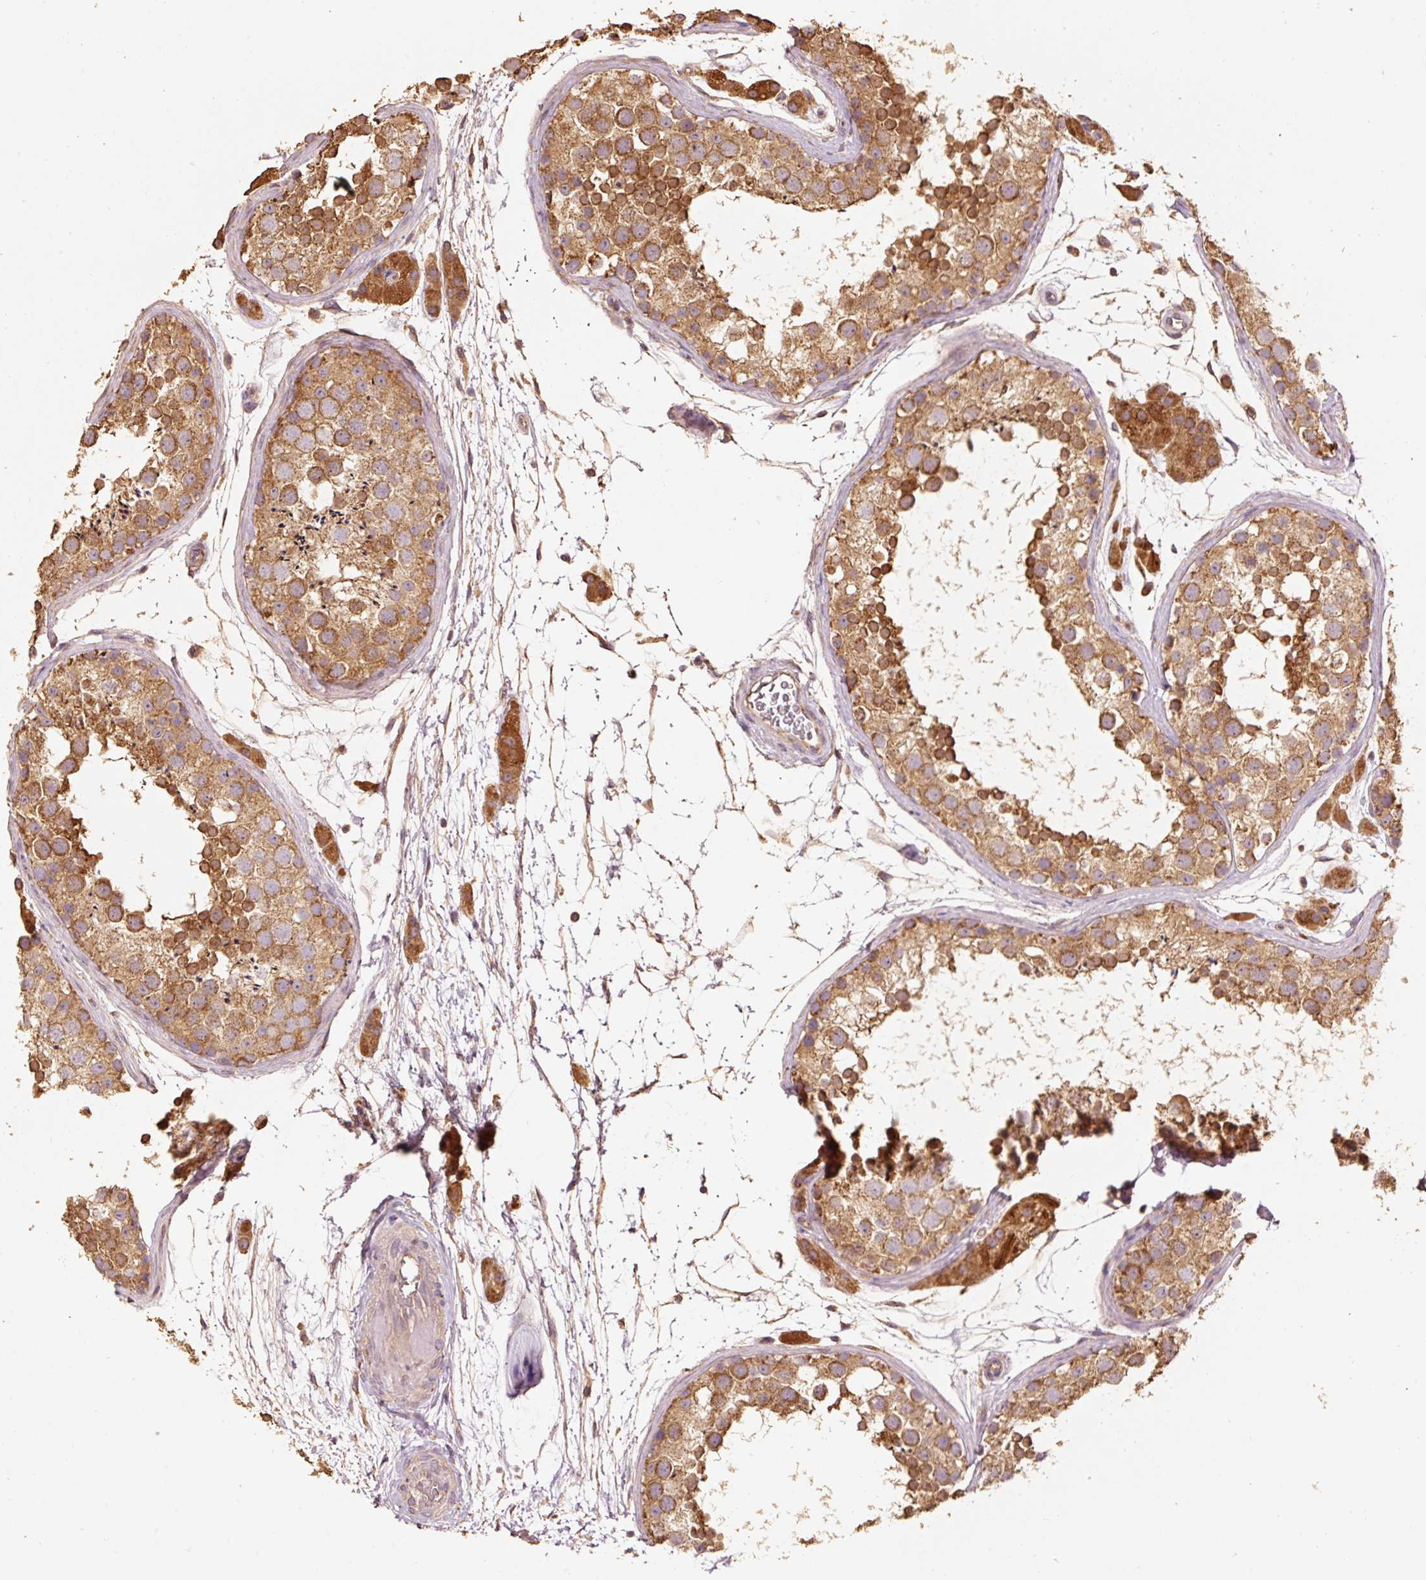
{"staining": {"intensity": "strong", "quantity": ">75%", "location": "cytoplasmic/membranous"}, "tissue": "testis", "cell_type": "Cells in seminiferous ducts", "image_type": "normal", "snomed": [{"axis": "morphology", "description": "Normal tissue, NOS"}, {"axis": "topography", "description": "Testis"}], "caption": "Protein staining by IHC shows strong cytoplasmic/membranous positivity in about >75% of cells in seminiferous ducts in normal testis. (DAB (3,3'-diaminobenzidine) IHC with brightfield microscopy, high magnification).", "gene": "EFHC1", "patient": {"sex": "male", "age": 41}}